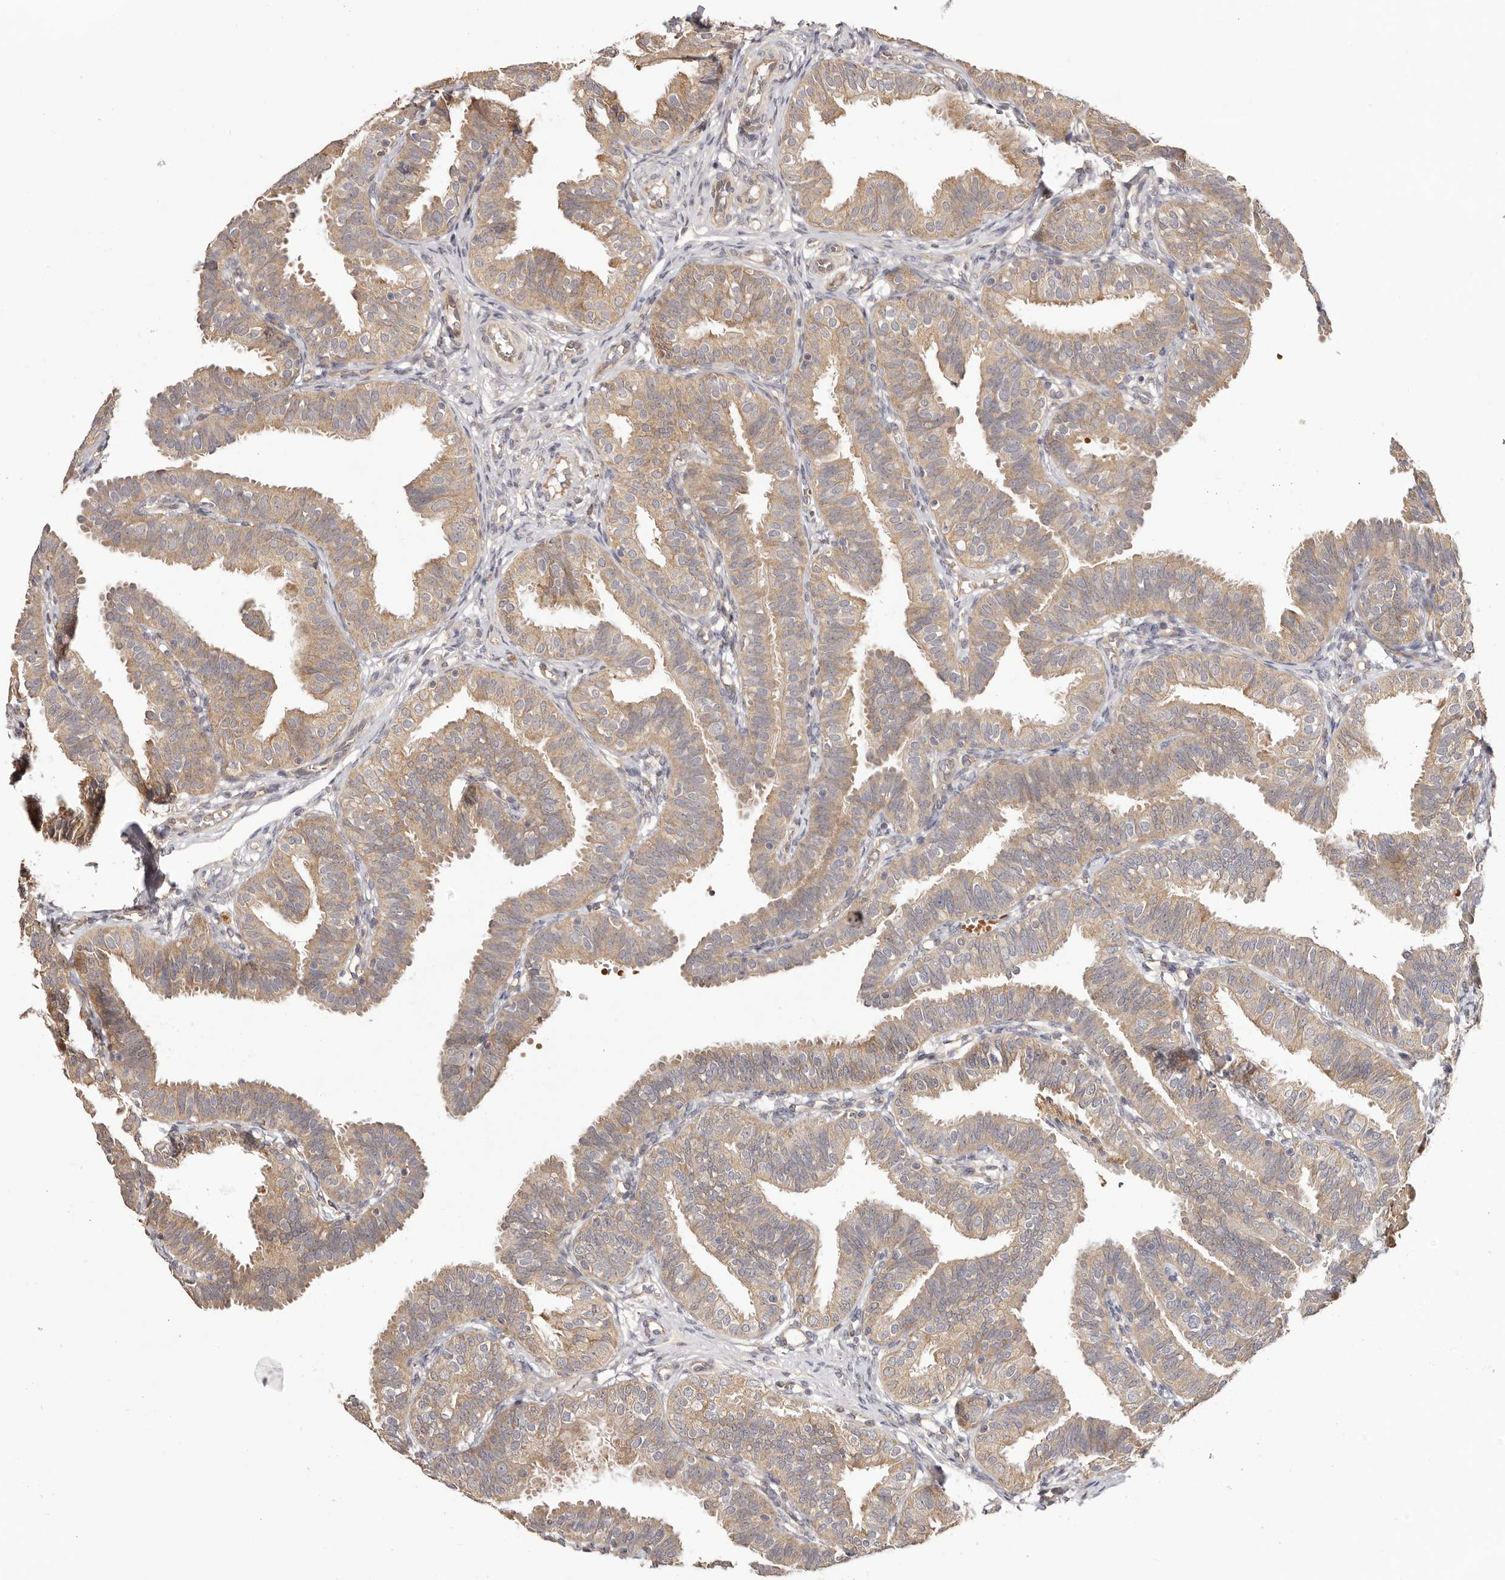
{"staining": {"intensity": "weak", "quantity": ">75%", "location": "cytoplasmic/membranous"}, "tissue": "fallopian tube", "cell_type": "Glandular cells", "image_type": "normal", "snomed": [{"axis": "morphology", "description": "Normal tissue, NOS"}, {"axis": "topography", "description": "Fallopian tube"}], "caption": "Protein staining demonstrates weak cytoplasmic/membranous staining in approximately >75% of glandular cells in normal fallopian tube. The staining is performed using DAB brown chromogen to label protein expression. The nuclei are counter-stained blue using hematoxylin.", "gene": "UBR2", "patient": {"sex": "female", "age": 35}}